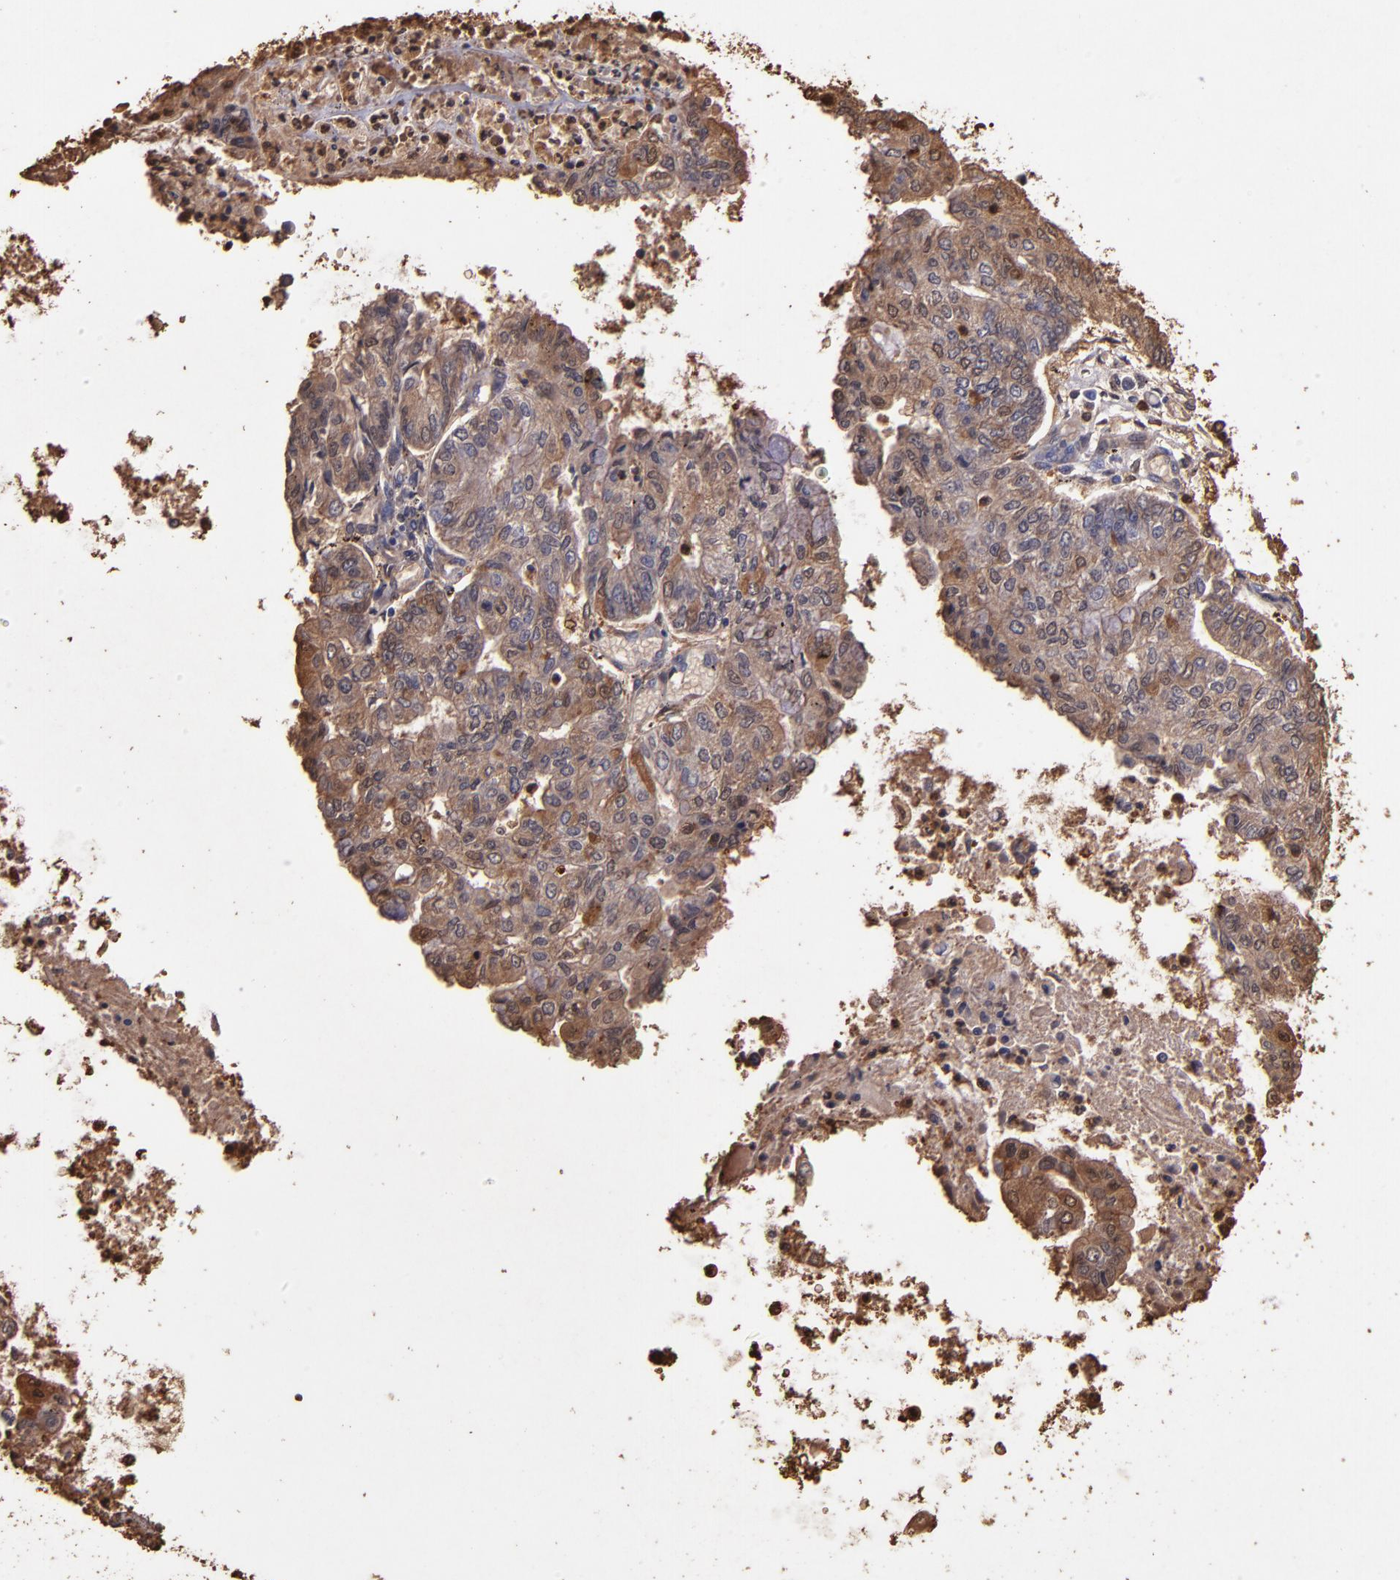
{"staining": {"intensity": "moderate", "quantity": ">75%", "location": "cytoplasmic/membranous"}, "tissue": "endometrial cancer", "cell_type": "Tumor cells", "image_type": "cancer", "snomed": [{"axis": "morphology", "description": "Adenocarcinoma, NOS"}, {"axis": "topography", "description": "Endometrium"}], "caption": "Immunohistochemical staining of endometrial cancer (adenocarcinoma) exhibits medium levels of moderate cytoplasmic/membranous positivity in approximately >75% of tumor cells.", "gene": "S100A6", "patient": {"sex": "female", "age": 59}}